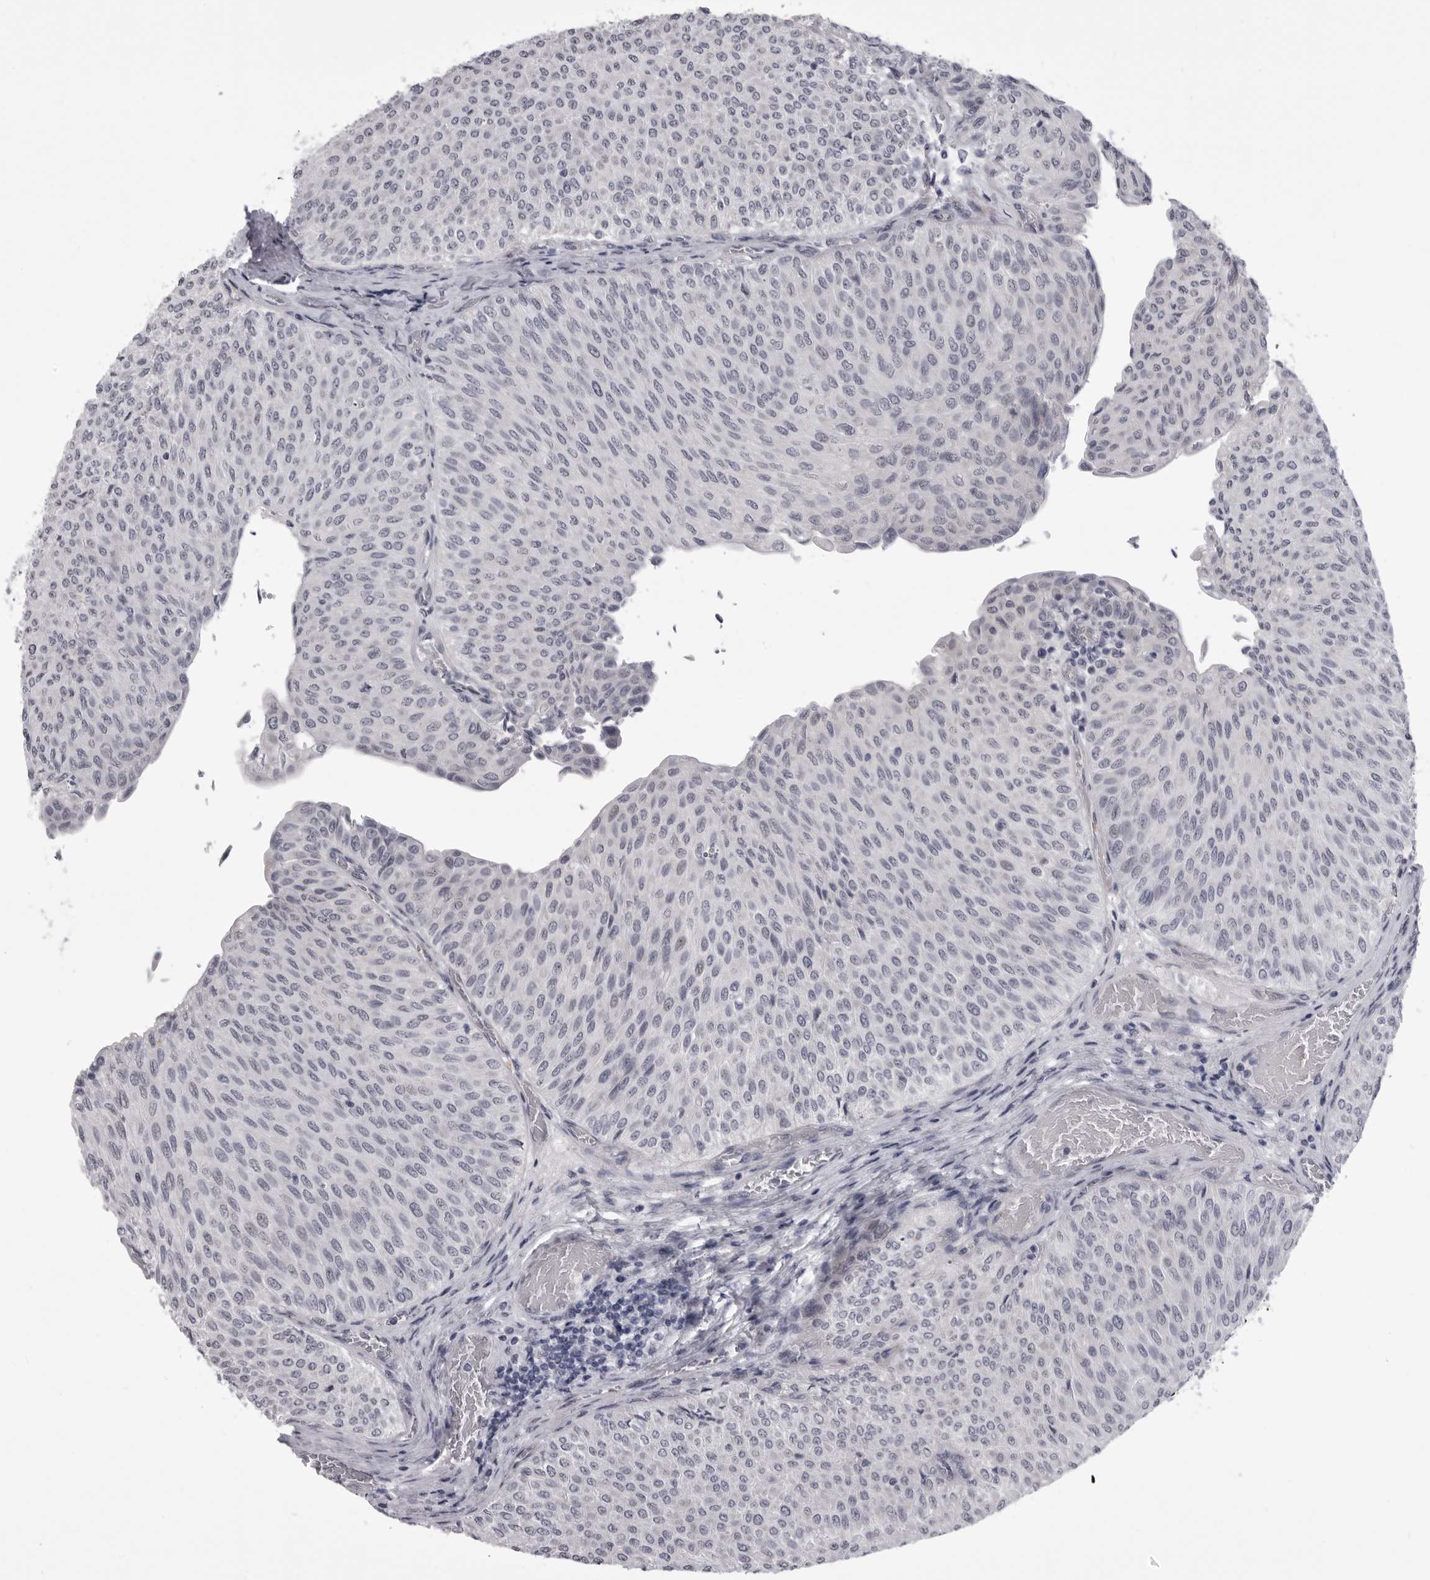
{"staining": {"intensity": "negative", "quantity": "none", "location": "none"}, "tissue": "urothelial cancer", "cell_type": "Tumor cells", "image_type": "cancer", "snomed": [{"axis": "morphology", "description": "Urothelial carcinoma, Low grade"}, {"axis": "topography", "description": "Urinary bladder"}], "caption": "The immunohistochemistry (IHC) image has no significant positivity in tumor cells of low-grade urothelial carcinoma tissue. (Stains: DAB immunohistochemistry (IHC) with hematoxylin counter stain, Microscopy: brightfield microscopy at high magnification).", "gene": "EPHA10", "patient": {"sex": "male", "age": 78}}